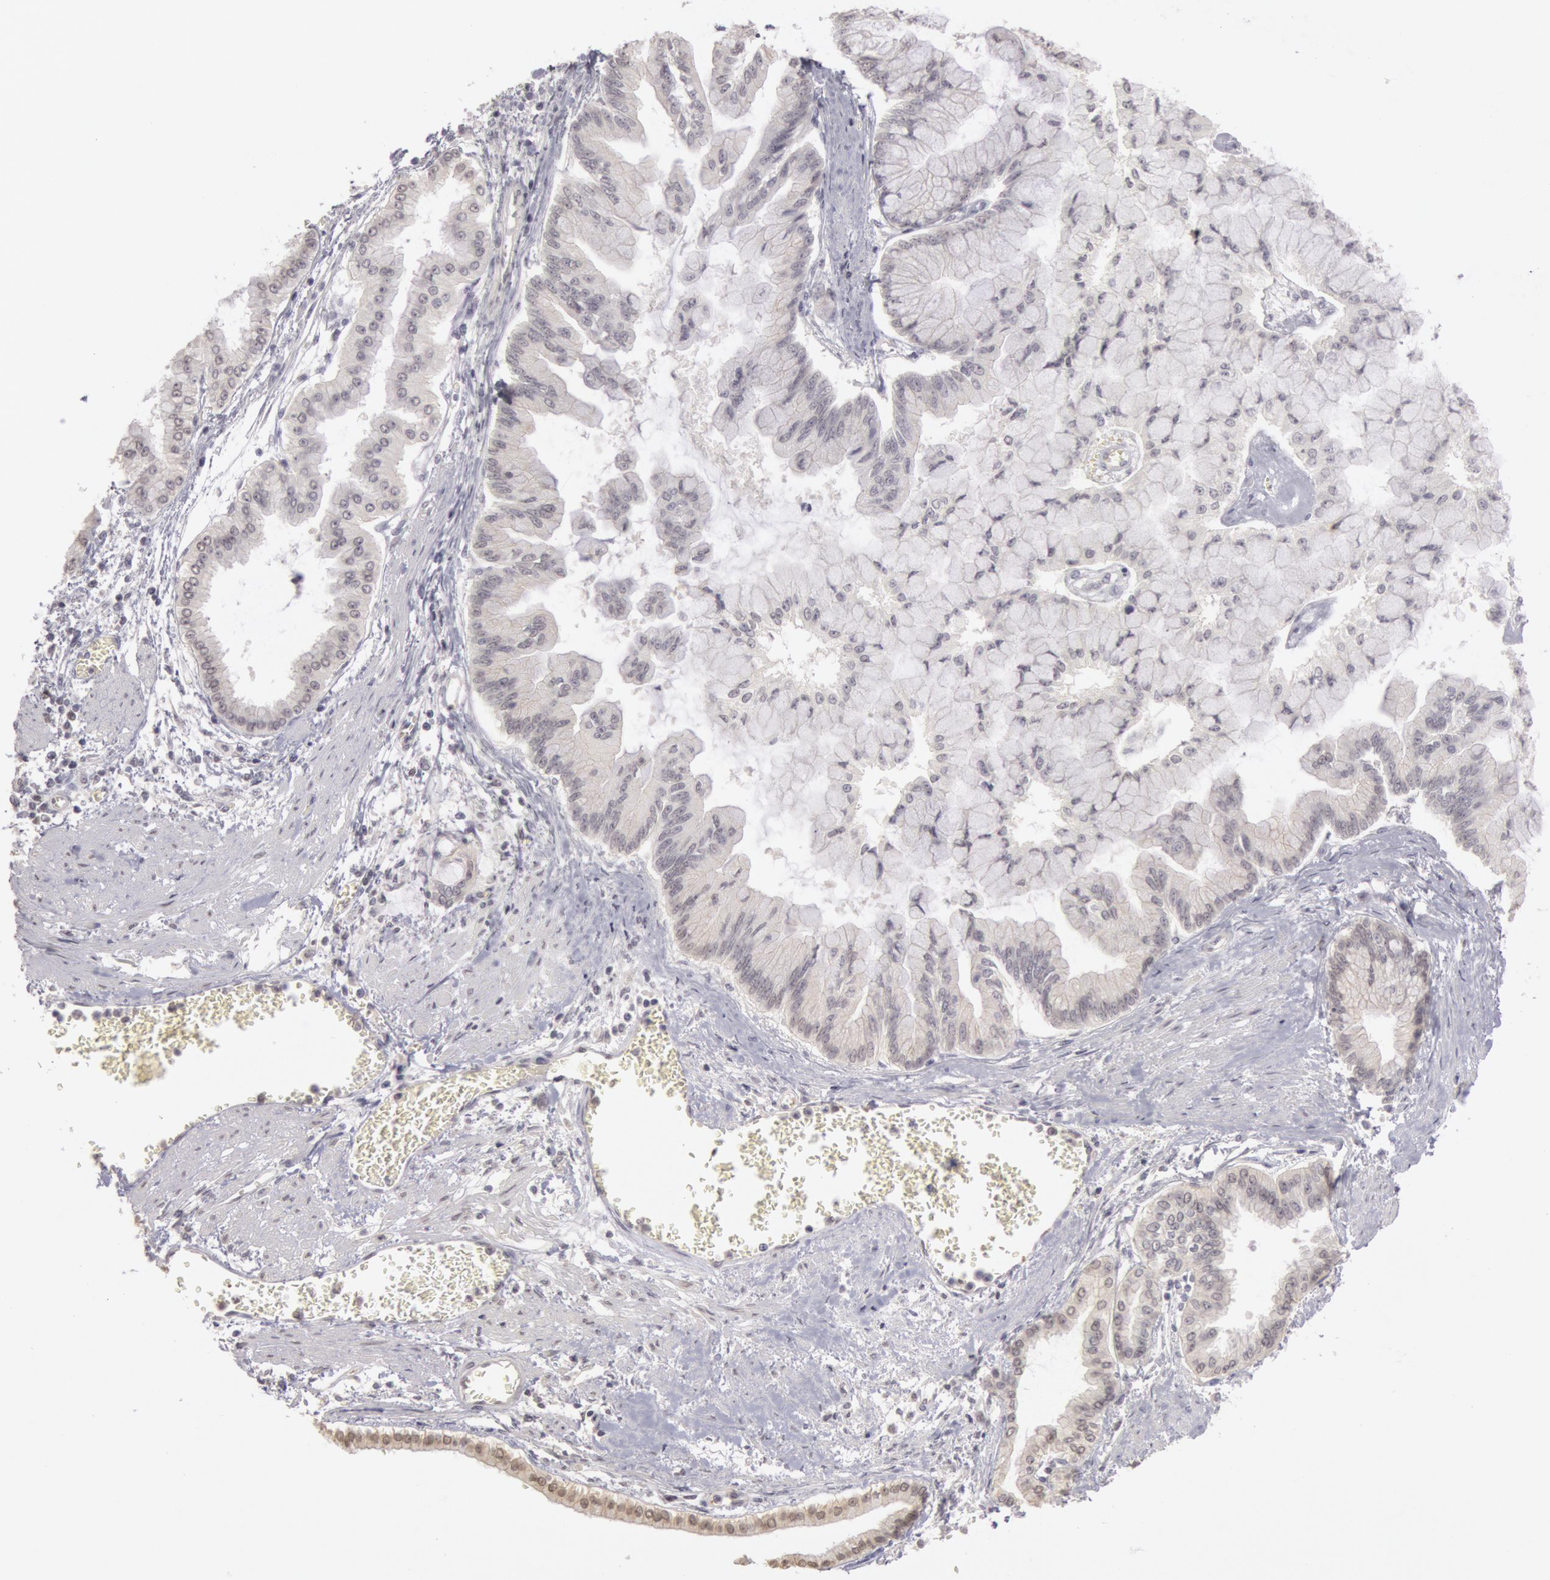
{"staining": {"intensity": "negative", "quantity": "none", "location": "none"}, "tissue": "liver cancer", "cell_type": "Tumor cells", "image_type": "cancer", "snomed": [{"axis": "morphology", "description": "Cholangiocarcinoma"}, {"axis": "topography", "description": "Liver"}], "caption": "Immunohistochemistry (IHC) image of liver cholangiocarcinoma stained for a protein (brown), which shows no expression in tumor cells. (Brightfield microscopy of DAB (3,3'-diaminobenzidine) IHC at high magnification).", "gene": "RIMBP3C", "patient": {"sex": "female", "age": 79}}